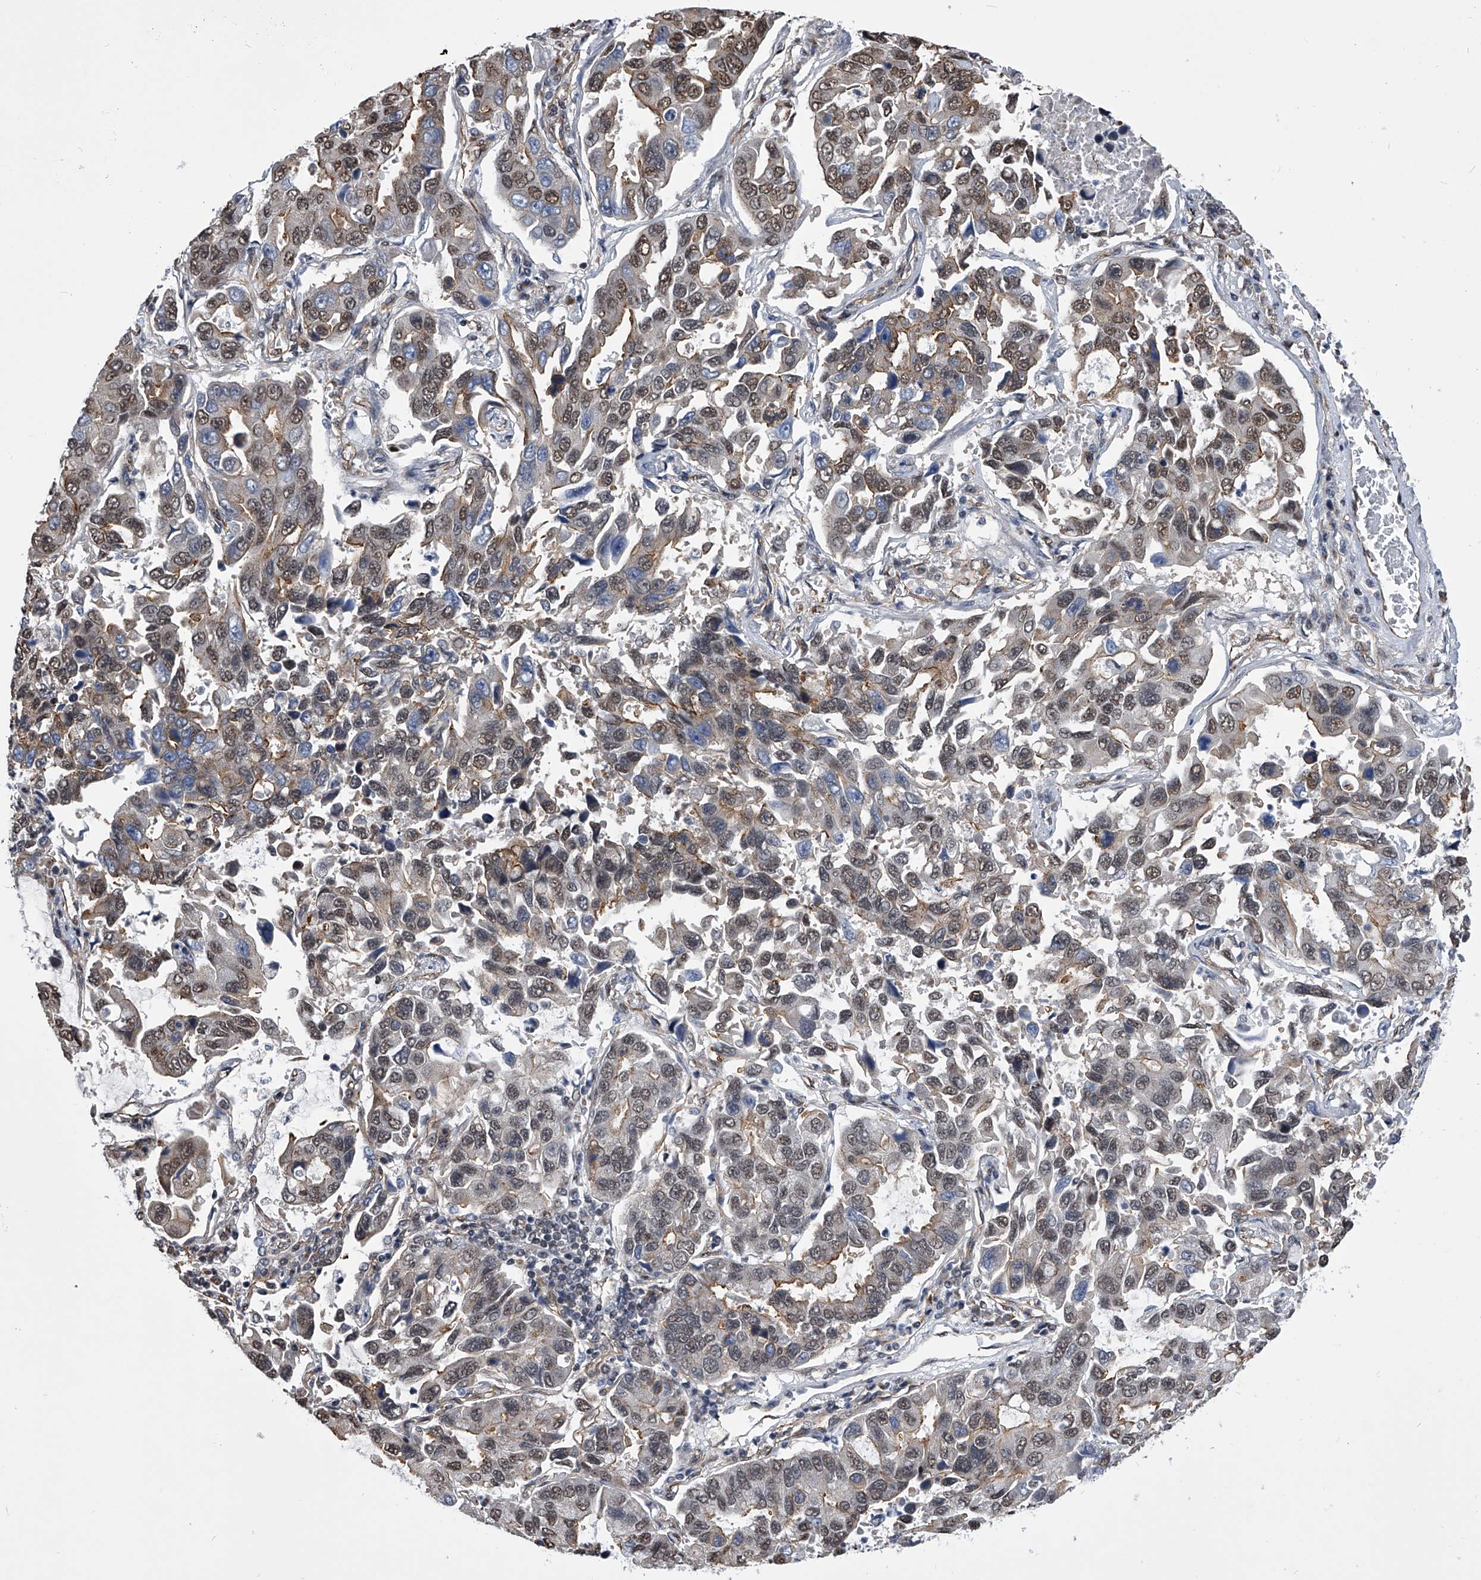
{"staining": {"intensity": "weak", "quantity": "25%-75%", "location": "nuclear"}, "tissue": "lung cancer", "cell_type": "Tumor cells", "image_type": "cancer", "snomed": [{"axis": "morphology", "description": "Adenocarcinoma, NOS"}, {"axis": "topography", "description": "Lung"}], "caption": "Immunohistochemical staining of human lung cancer (adenocarcinoma) displays weak nuclear protein staining in approximately 25%-75% of tumor cells.", "gene": "ZNF76", "patient": {"sex": "male", "age": 64}}